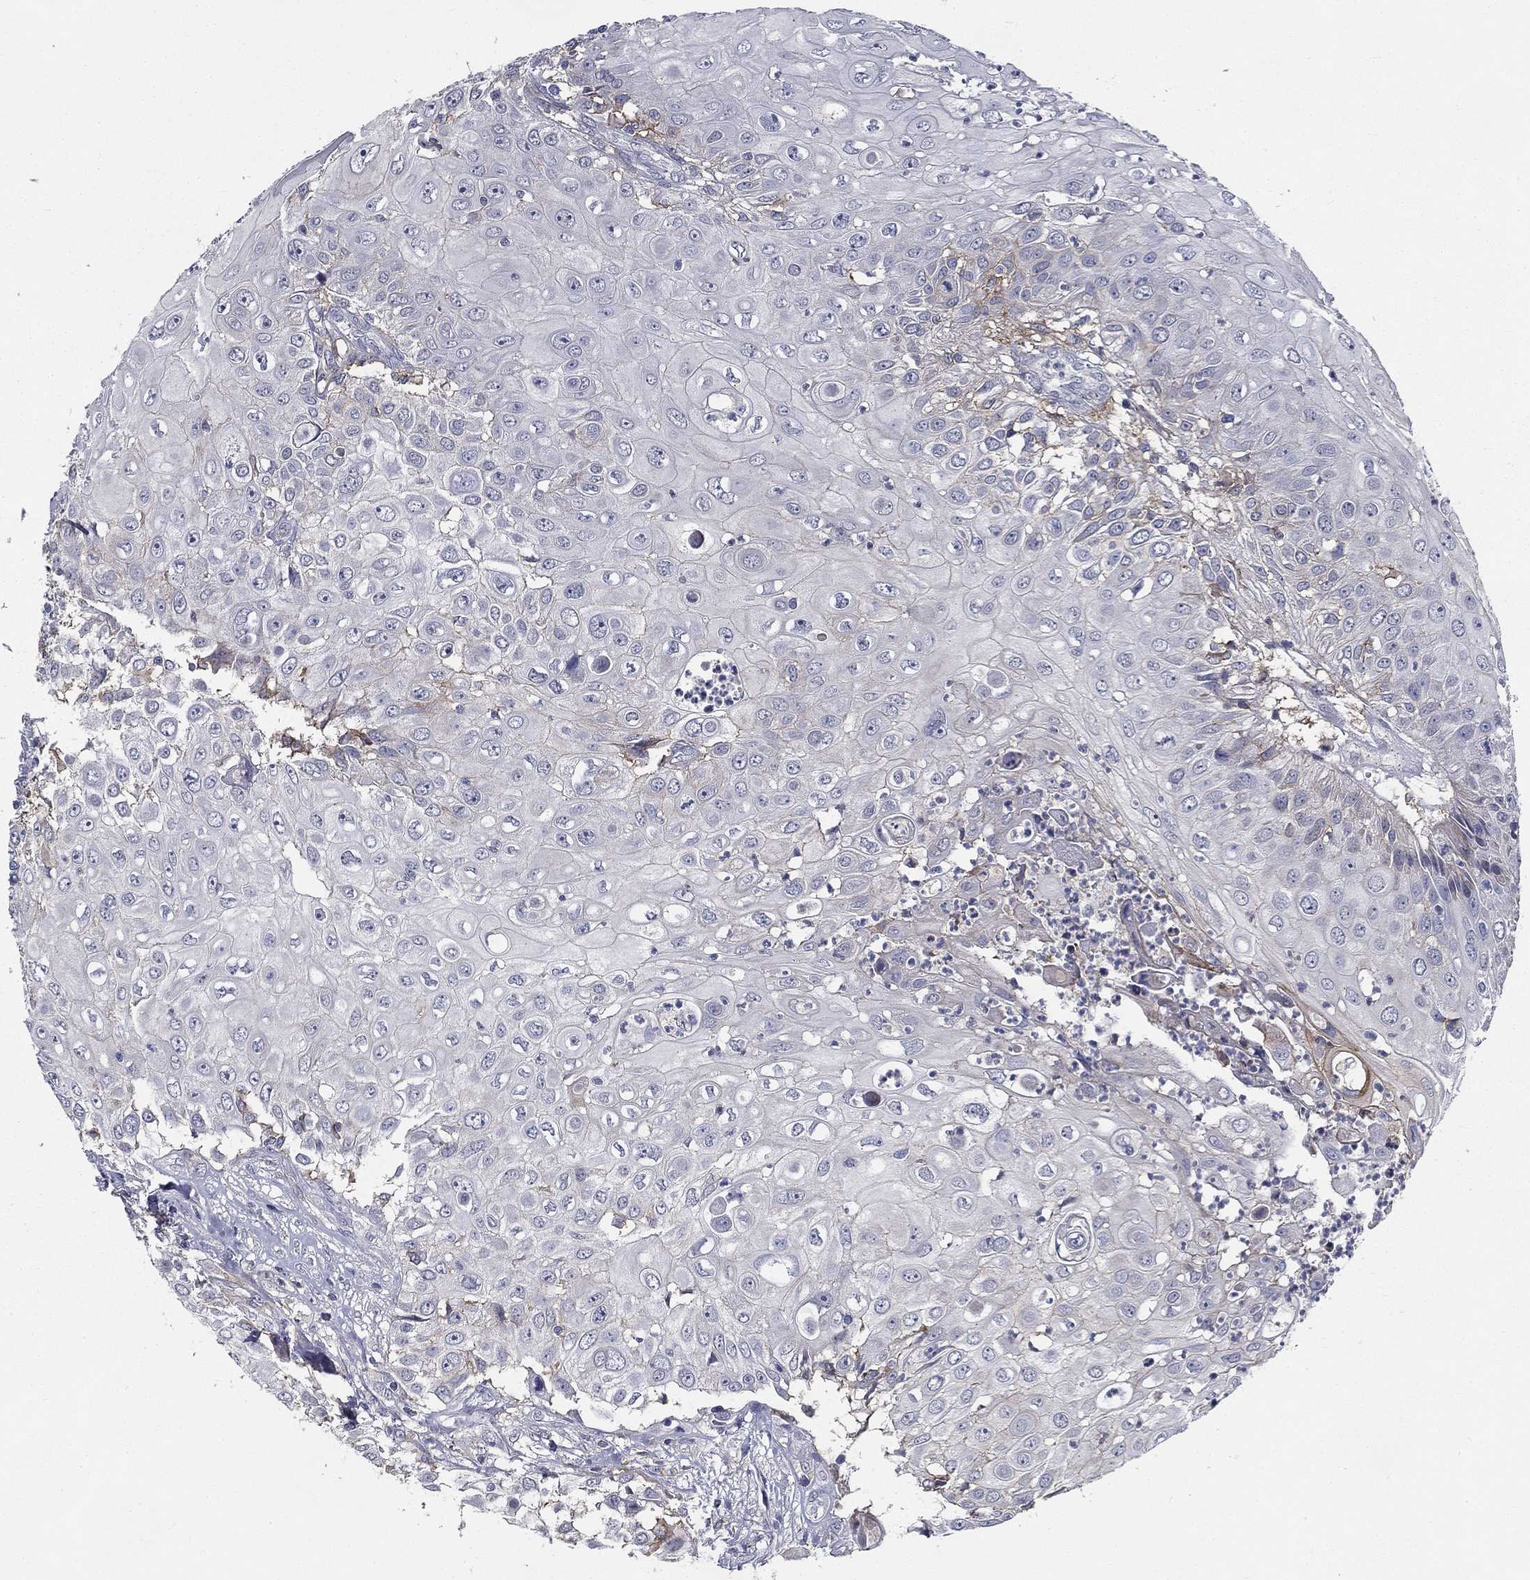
{"staining": {"intensity": "moderate", "quantity": "<25%", "location": "cytoplasmic/membranous"}, "tissue": "urothelial cancer", "cell_type": "Tumor cells", "image_type": "cancer", "snomed": [{"axis": "morphology", "description": "Urothelial carcinoma, High grade"}, {"axis": "topography", "description": "Urinary bladder"}], "caption": "Brown immunohistochemical staining in urothelial carcinoma (high-grade) displays moderate cytoplasmic/membranous staining in approximately <25% of tumor cells.", "gene": "CD274", "patient": {"sex": "female", "age": 79}}